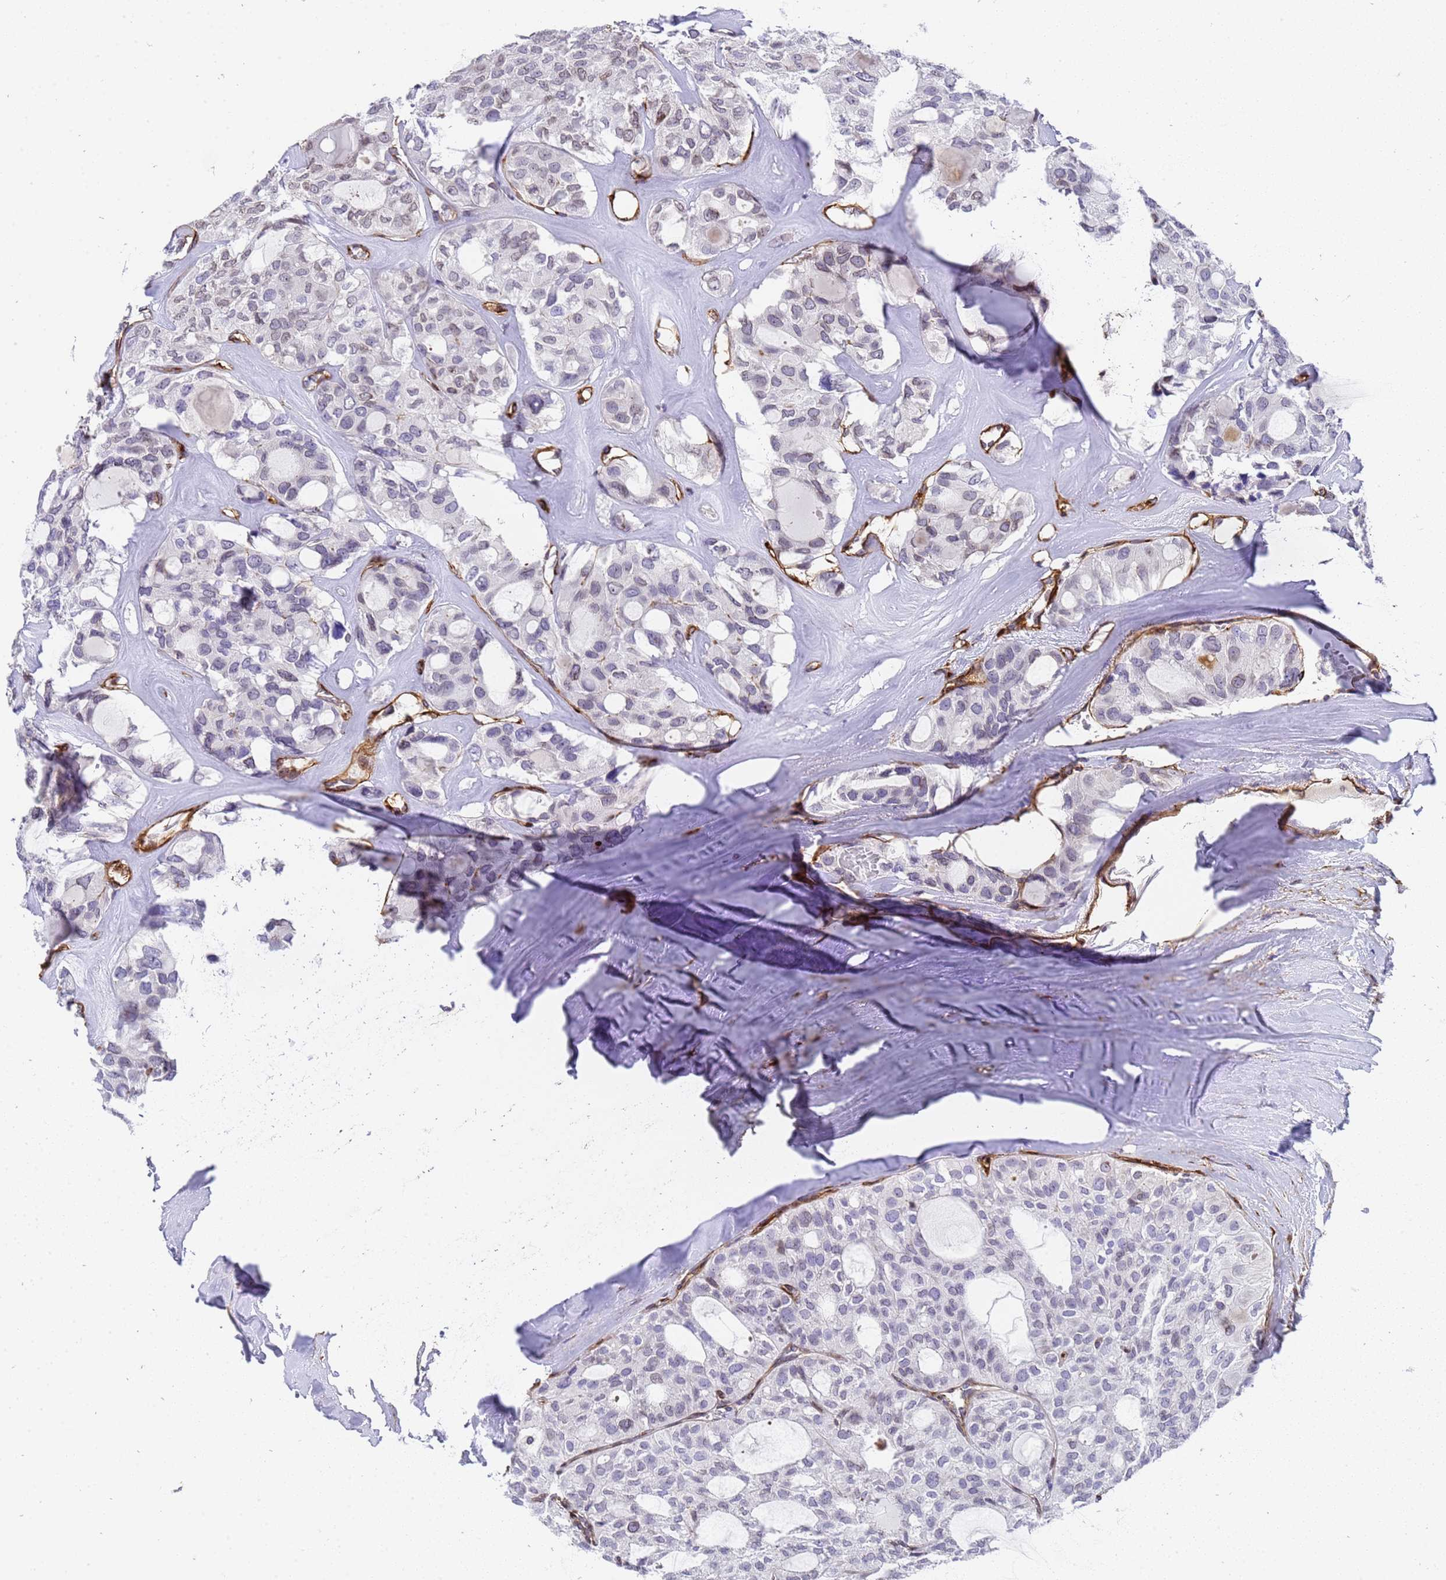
{"staining": {"intensity": "negative", "quantity": "none", "location": "none"}, "tissue": "thyroid cancer", "cell_type": "Tumor cells", "image_type": "cancer", "snomed": [{"axis": "morphology", "description": "Follicular adenoma carcinoma, NOS"}, {"axis": "topography", "description": "Thyroid gland"}], "caption": "This is a photomicrograph of immunohistochemistry staining of thyroid cancer, which shows no positivity in tumor cells.", "gene": "IGFBP7", "patient": {"sex": "male", "age": 75}}